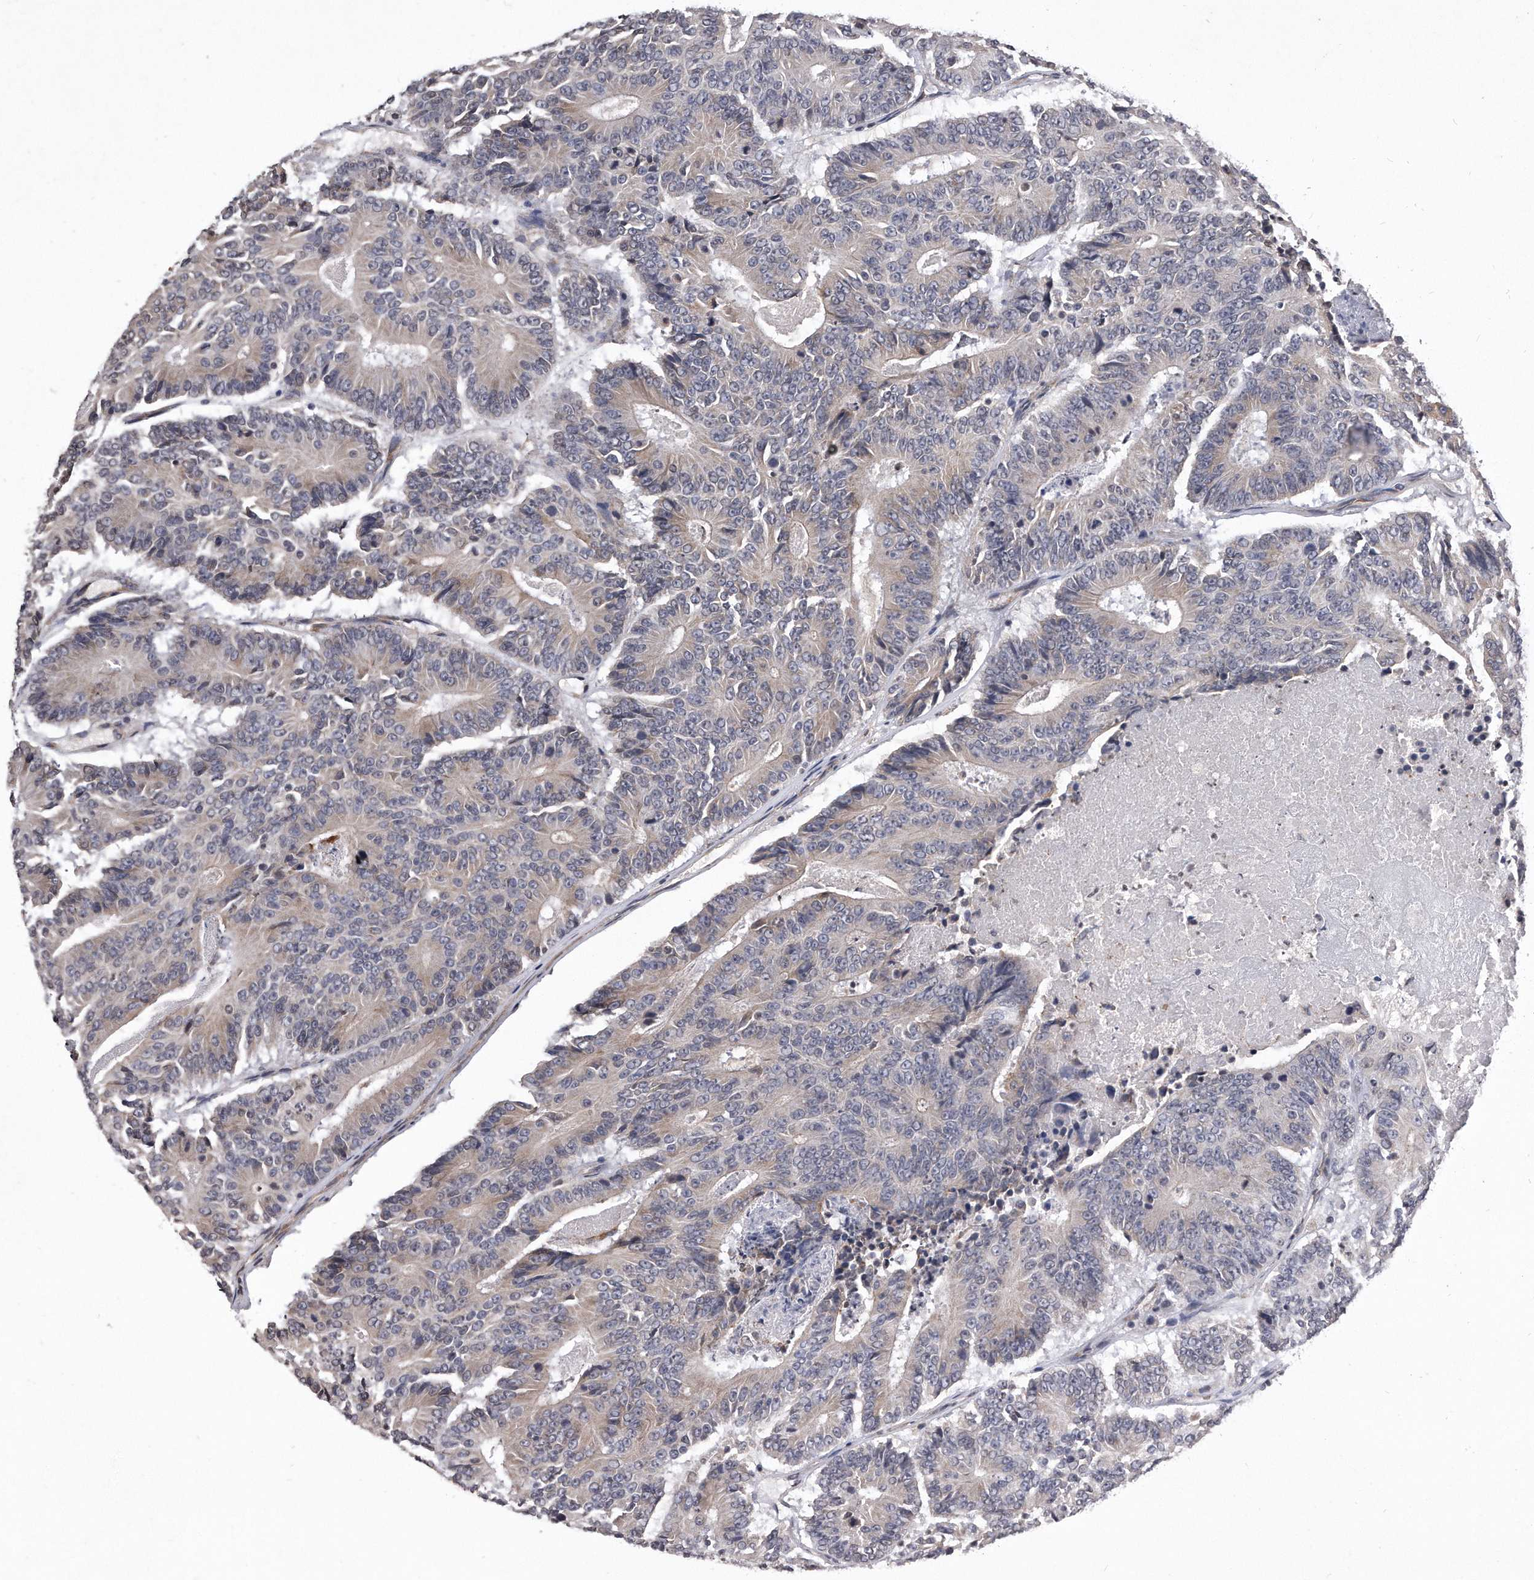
{"staining": {"intensity": "negative", "quantity": "none", "location": "none"}, "tissue": "colorectal cancer", "cell_type": "Tumor cells", "image_type": "cancer", "snomed": [{"axis": "morphology", "description": "Adenocarcinoma, NOS"}, {"axis": "topography", "description": "Colon"}], "caption": "Tumor cells show no significant protein staining in colorectal cancer. The staining is performed using DAB brown chromogen with nuclei counter-stained in using hematoxylin.", "gene": "DAB1", "patient": {"sex": "male", "age": 83}}